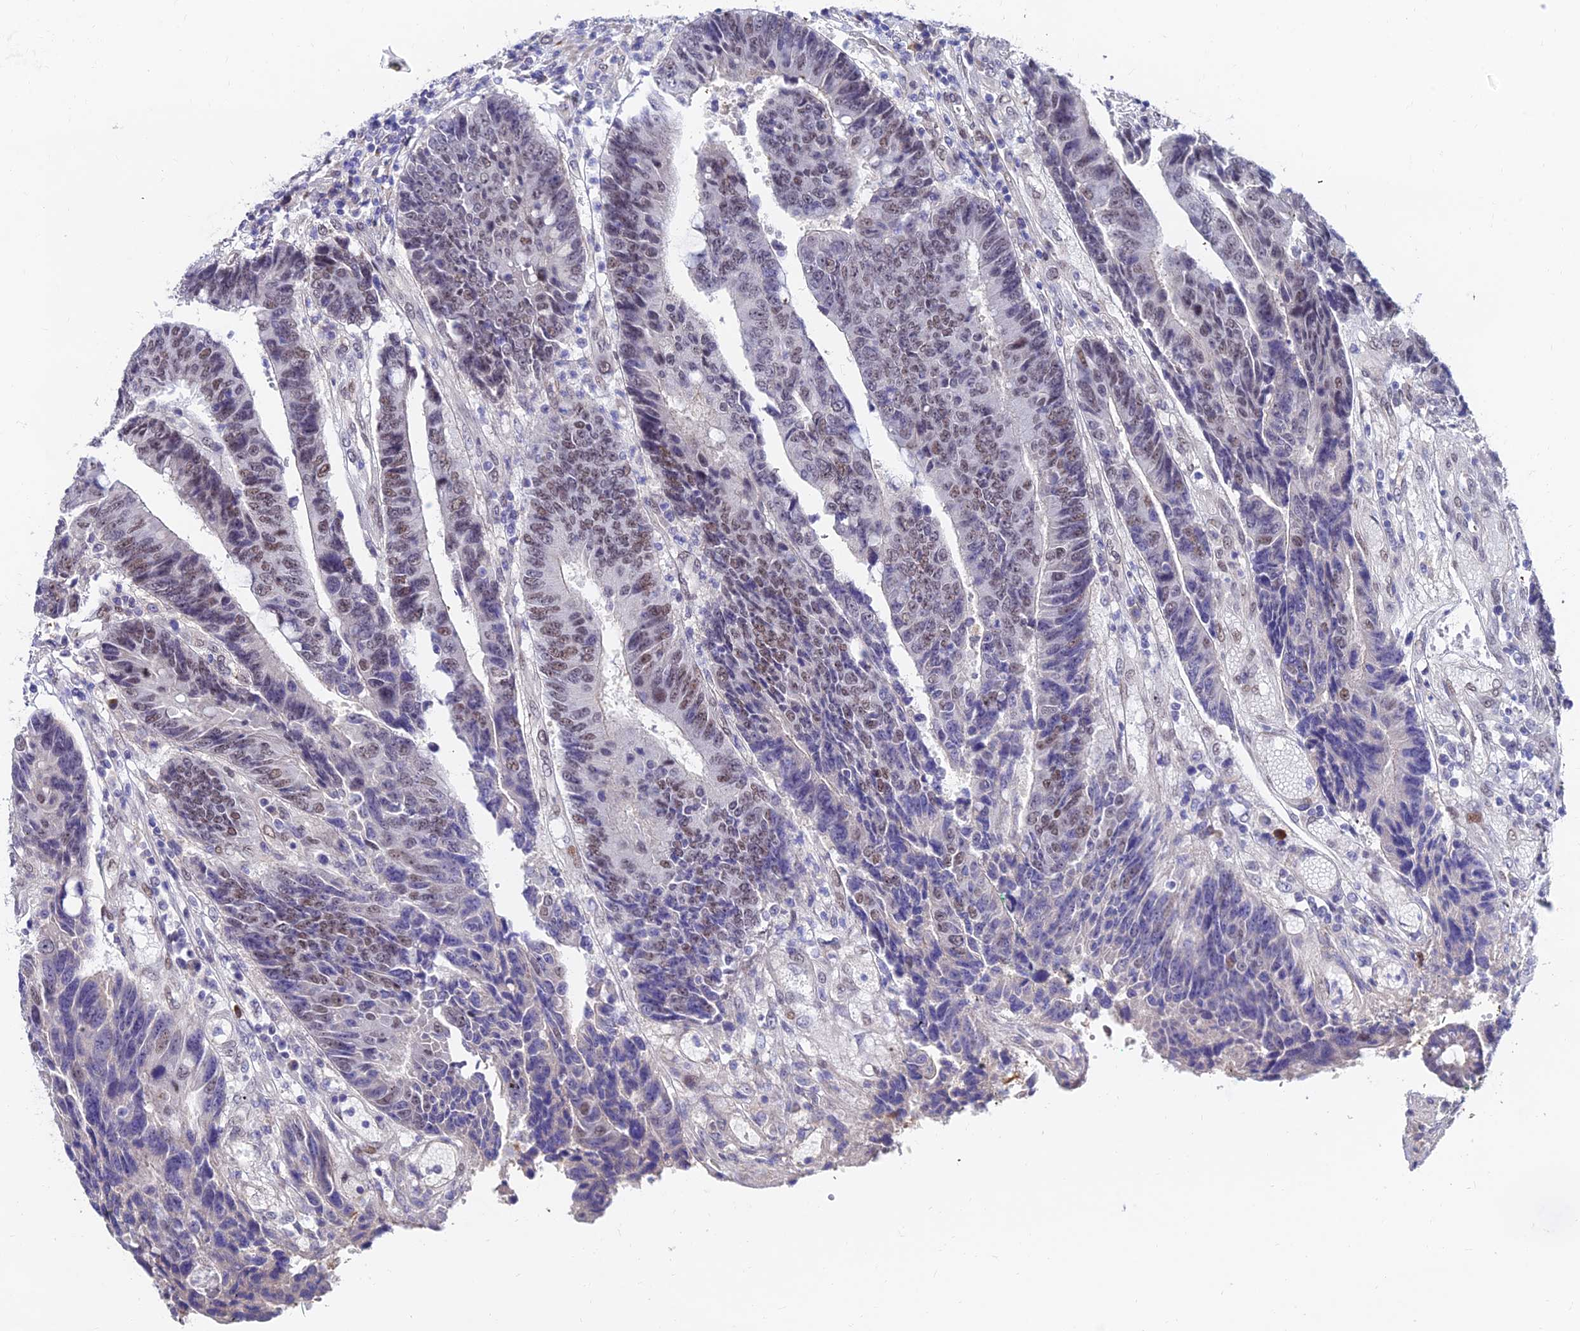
{"staining": {"intensity": "weak", "quantity": "25%-75%", "location": "nuclear"}, "tissue": "colorectal cancer", "cell_type": "Tumor cells", "image_type": "cancer", "snomed": [{"axis": "morphology", "description": "Adenocarcinoma, NOS"}, {"axis": "topography", "description": "Rectum"}], "caption": "Immunohistochemistry image of colorectal cancer (adenocarcinoma) stained for a protein (brown), which reveals low levels of weak nuclear positivity in approximately 25%-75% of tumor cells.", "gene": "TRIM24", "patient": {"sex": "male", "age": 84}}